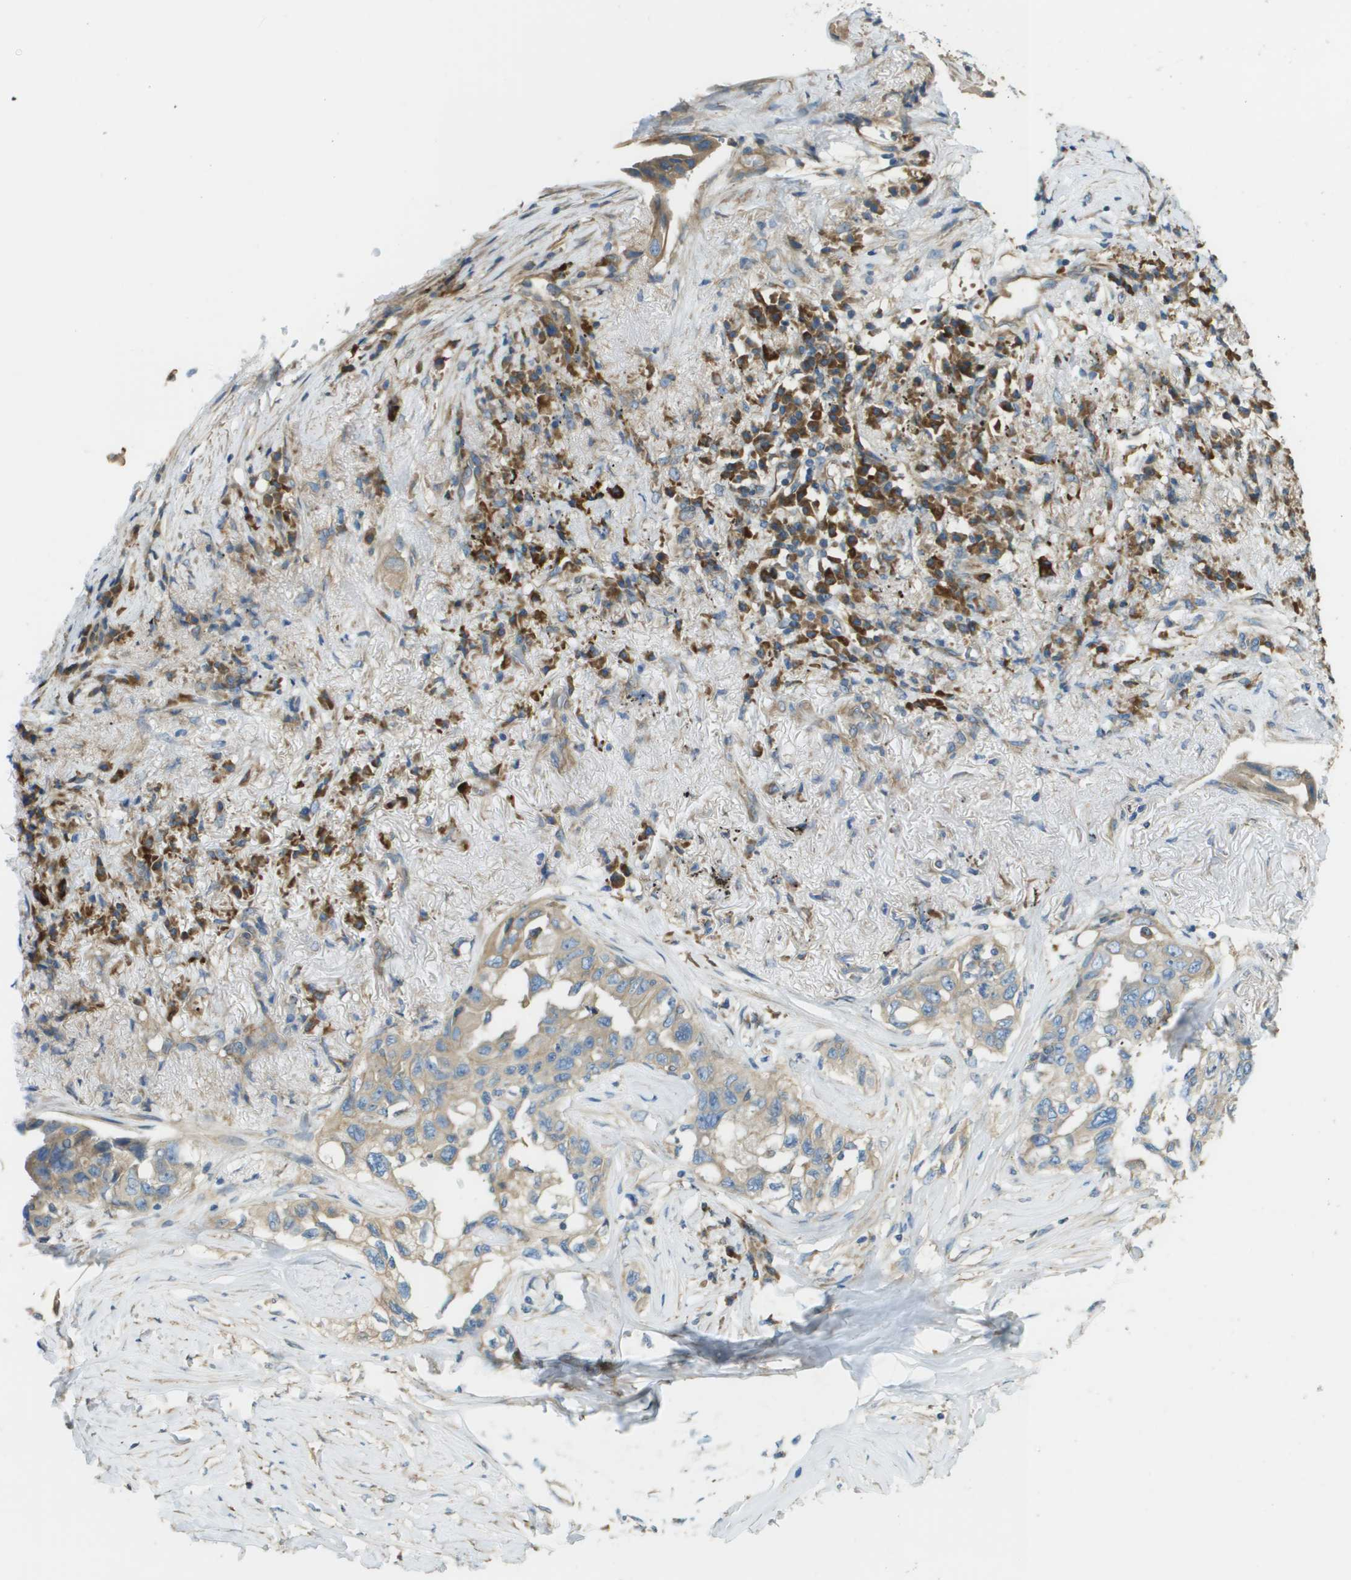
{"staining": {"intensity": "weak", "quantity": "25%-75%", "location": "cytoplasmic/membranous"}, "tissue": "lung cancer", "cell_type": "Tumor cells", "image_type": "cancer", "snomed": [{"axis": "morphology", "description": "Adenocarcinoma, NOS"}, {"axis": "topography", "description": "Lung"}], "caption": "A histopathology image showing weak cytoplasmic/membranous staining in about 25%-75% of tumor cells in lung adenocarcinoma, as visualized by brown immunohistochemical staining.", "gene": "DNAJB11", "patient": {"sex": "female", "age": 51}}